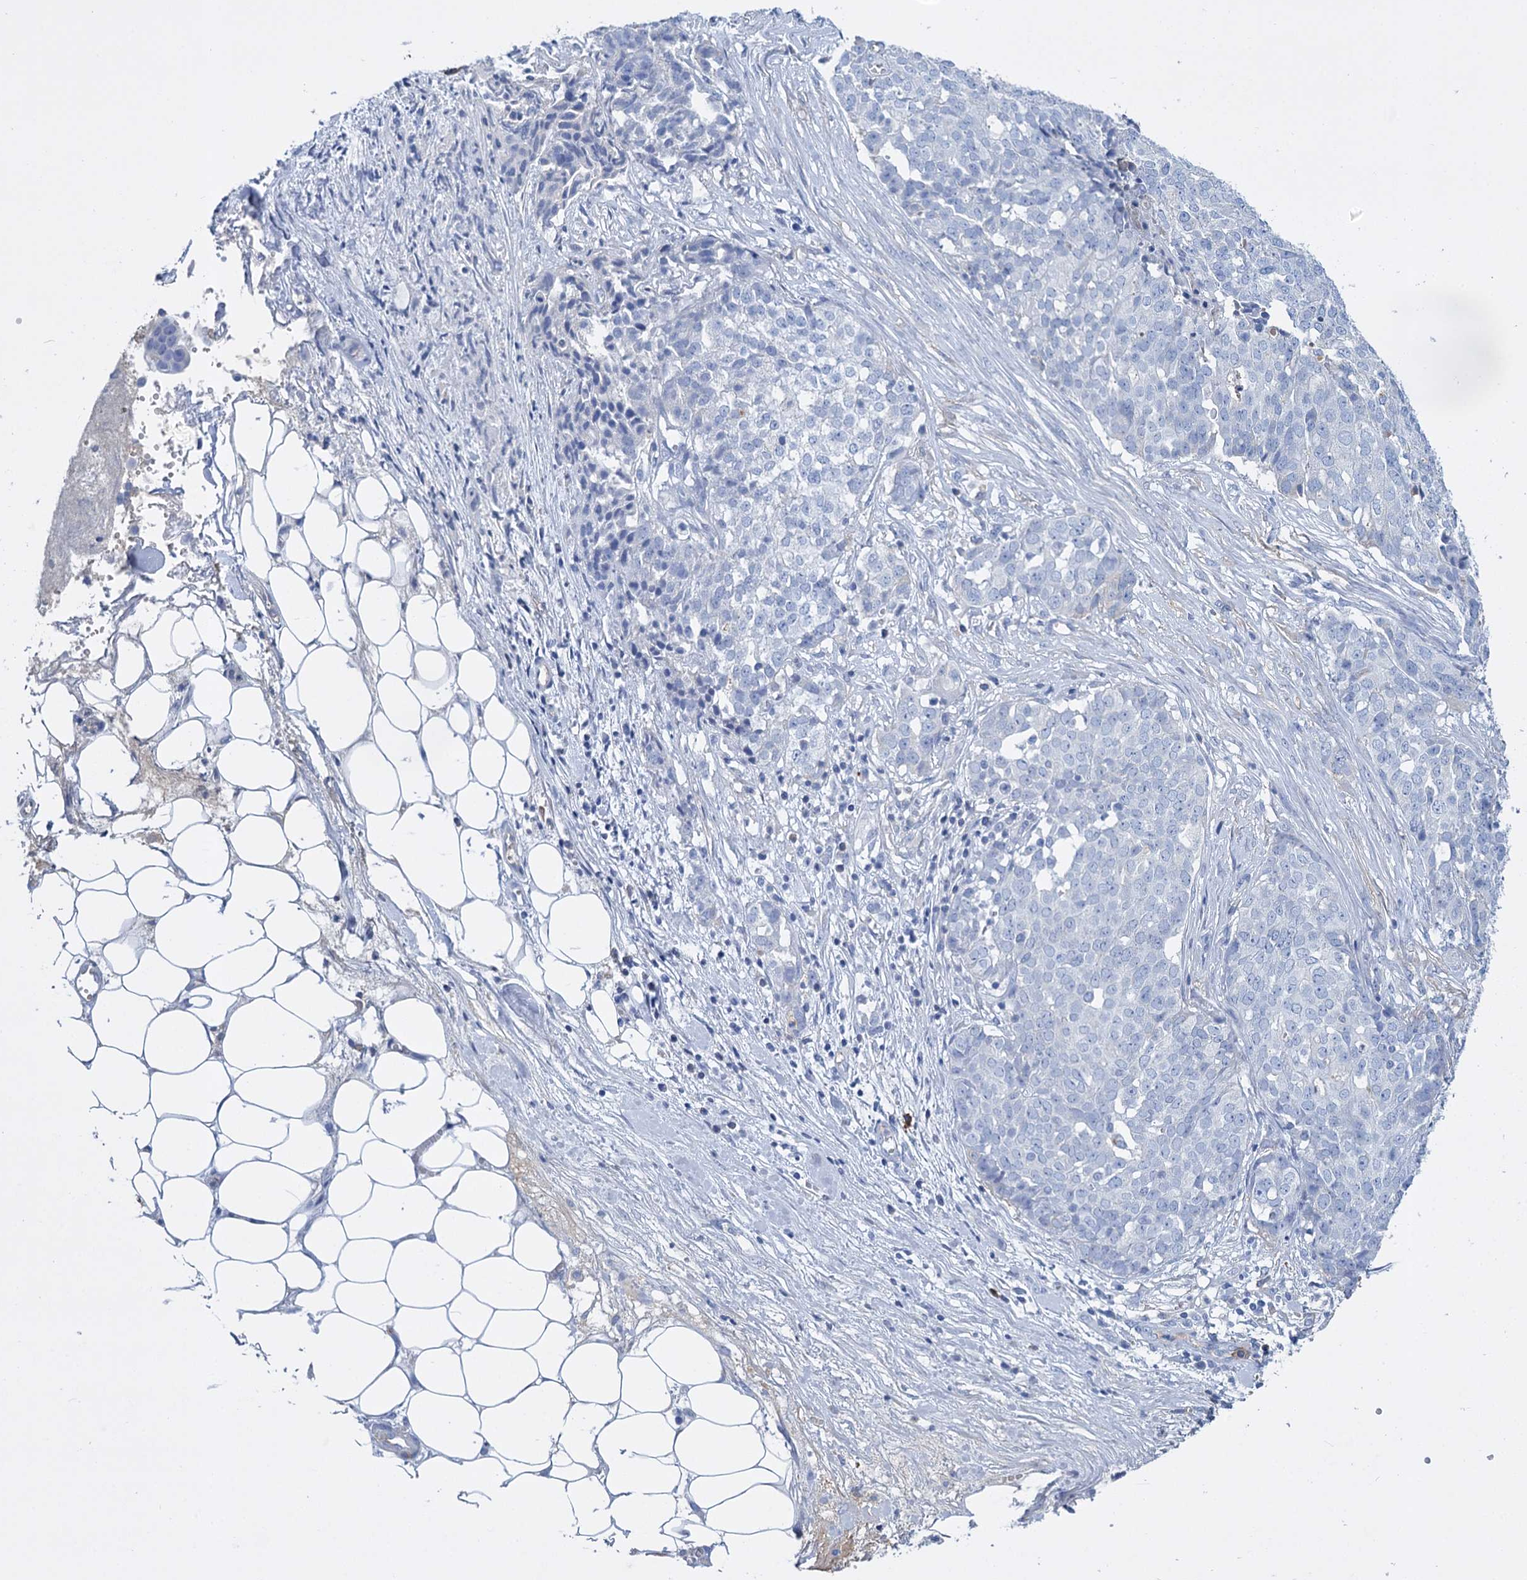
{"staining": {"intensity": "negative", "quantity": "none", "location": "none"}, "tissue": "ovarian cancer", "cell_type": "Tumor cells", "image_type": "cancer", "snomed": [{"axis": "morphology", "description": "Cystadenocarcinoma, serous, NOS"}, {"axis": "topography", "description": "Soft tissue"}, {"axis": "topography", "description": "Ovary"}], "caption": "Immunohistochemistry (IHC) of ovarian serous cystadenocarcinoma shows no positivity in tumor cells. (DAB (3,3'-diaminobenzidine) IHC with hematoxylin counter stain).", "gene": "FBXW12", "patient": {"sex": "female", "age": 57}}